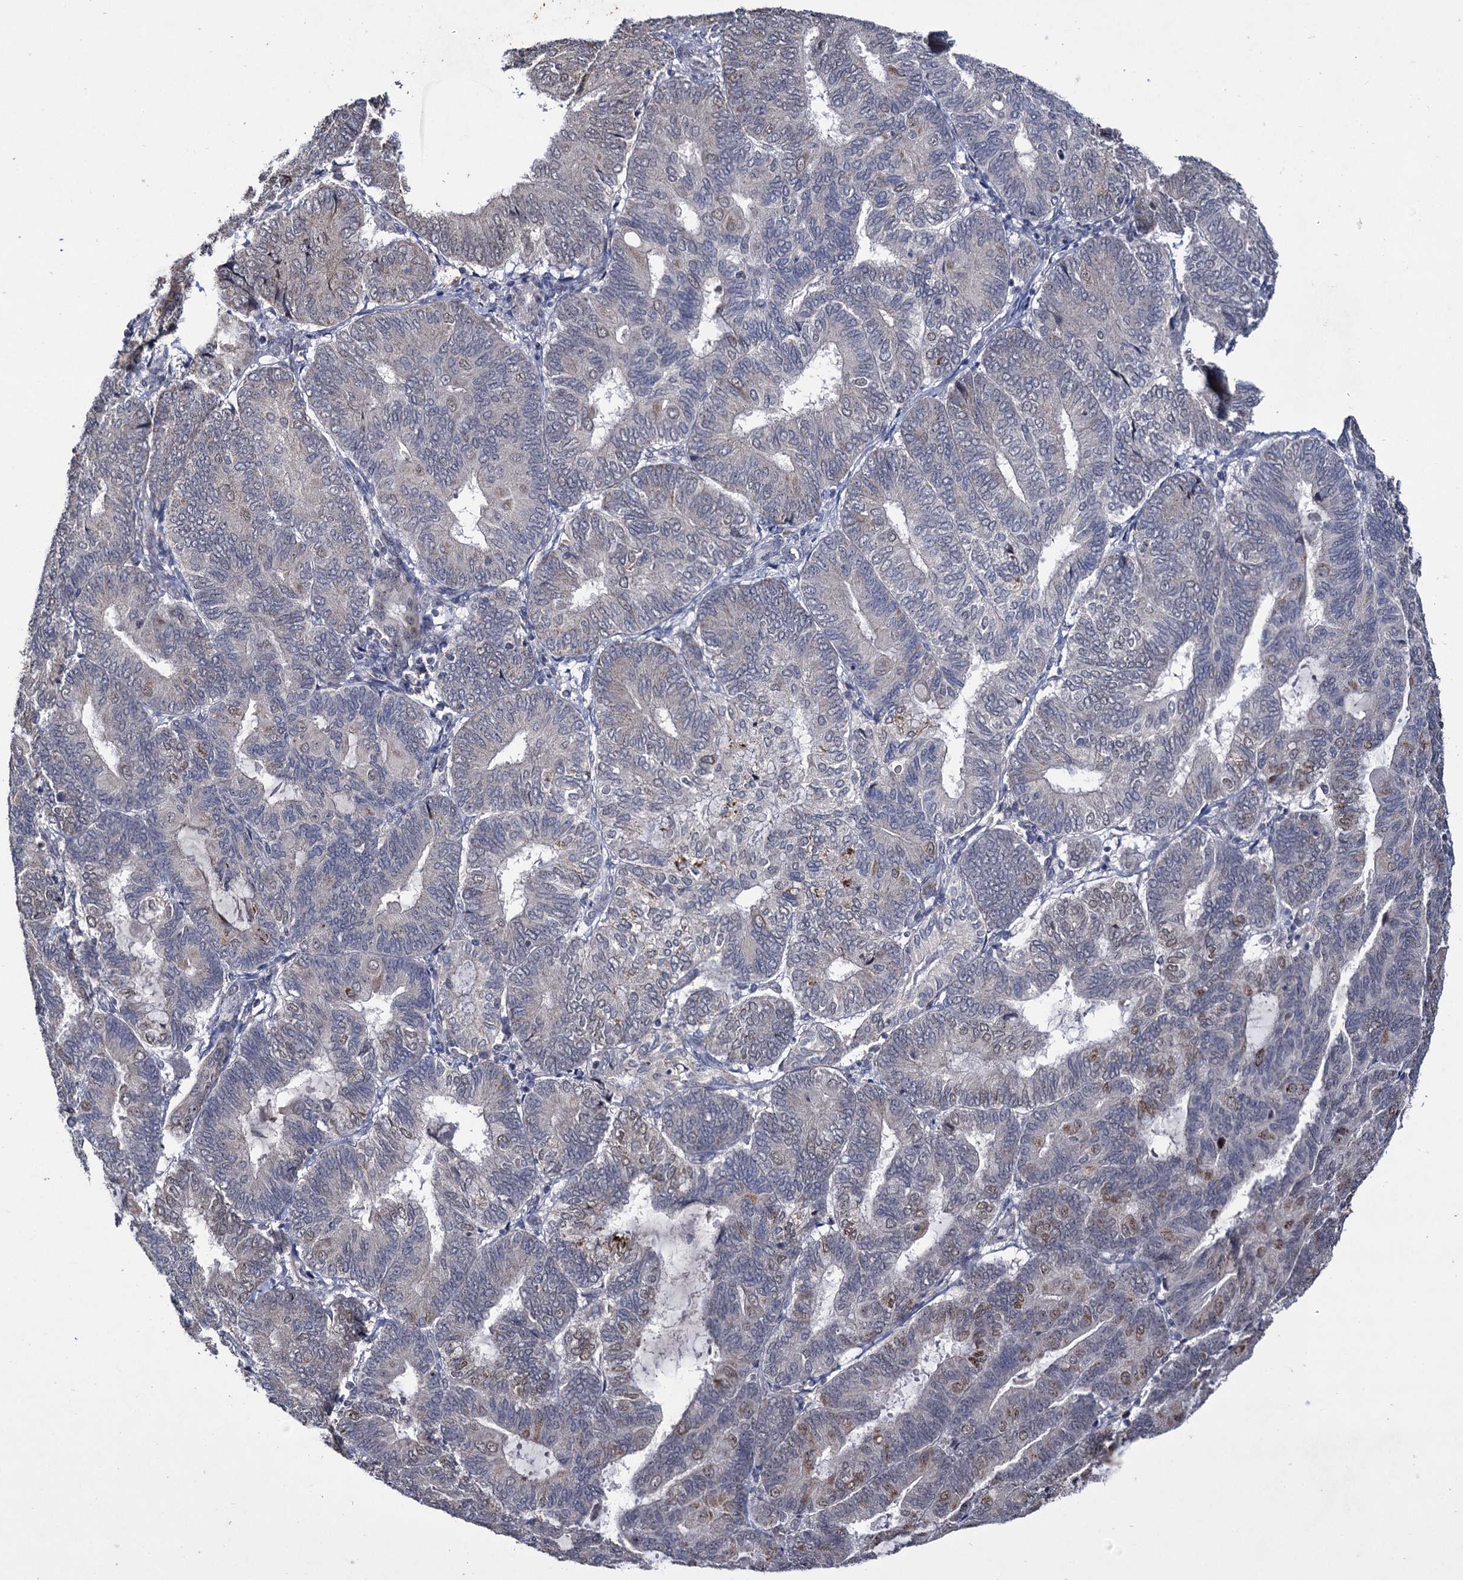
{"staining": {"intensity": "moderate", "quantity": "<25%", "location": "nuclear"}, "tissue": "endometrial cancer", "cell_type": "Tumor cells", "image_type": "cancer", "snomed": [{"axis": "morphology", "description": "Adenocarcinoma, NOS"}, {"axis": "topography", "description": "Endometrium"}], "caption": "Immunohistochemical staining of human endometrial cancer exhibits low levels of moderate nuclear protein staining in about <25% of tumor cells.", "gene": "RPUSD4", "patient": {"sex": "female", "age": 81}}